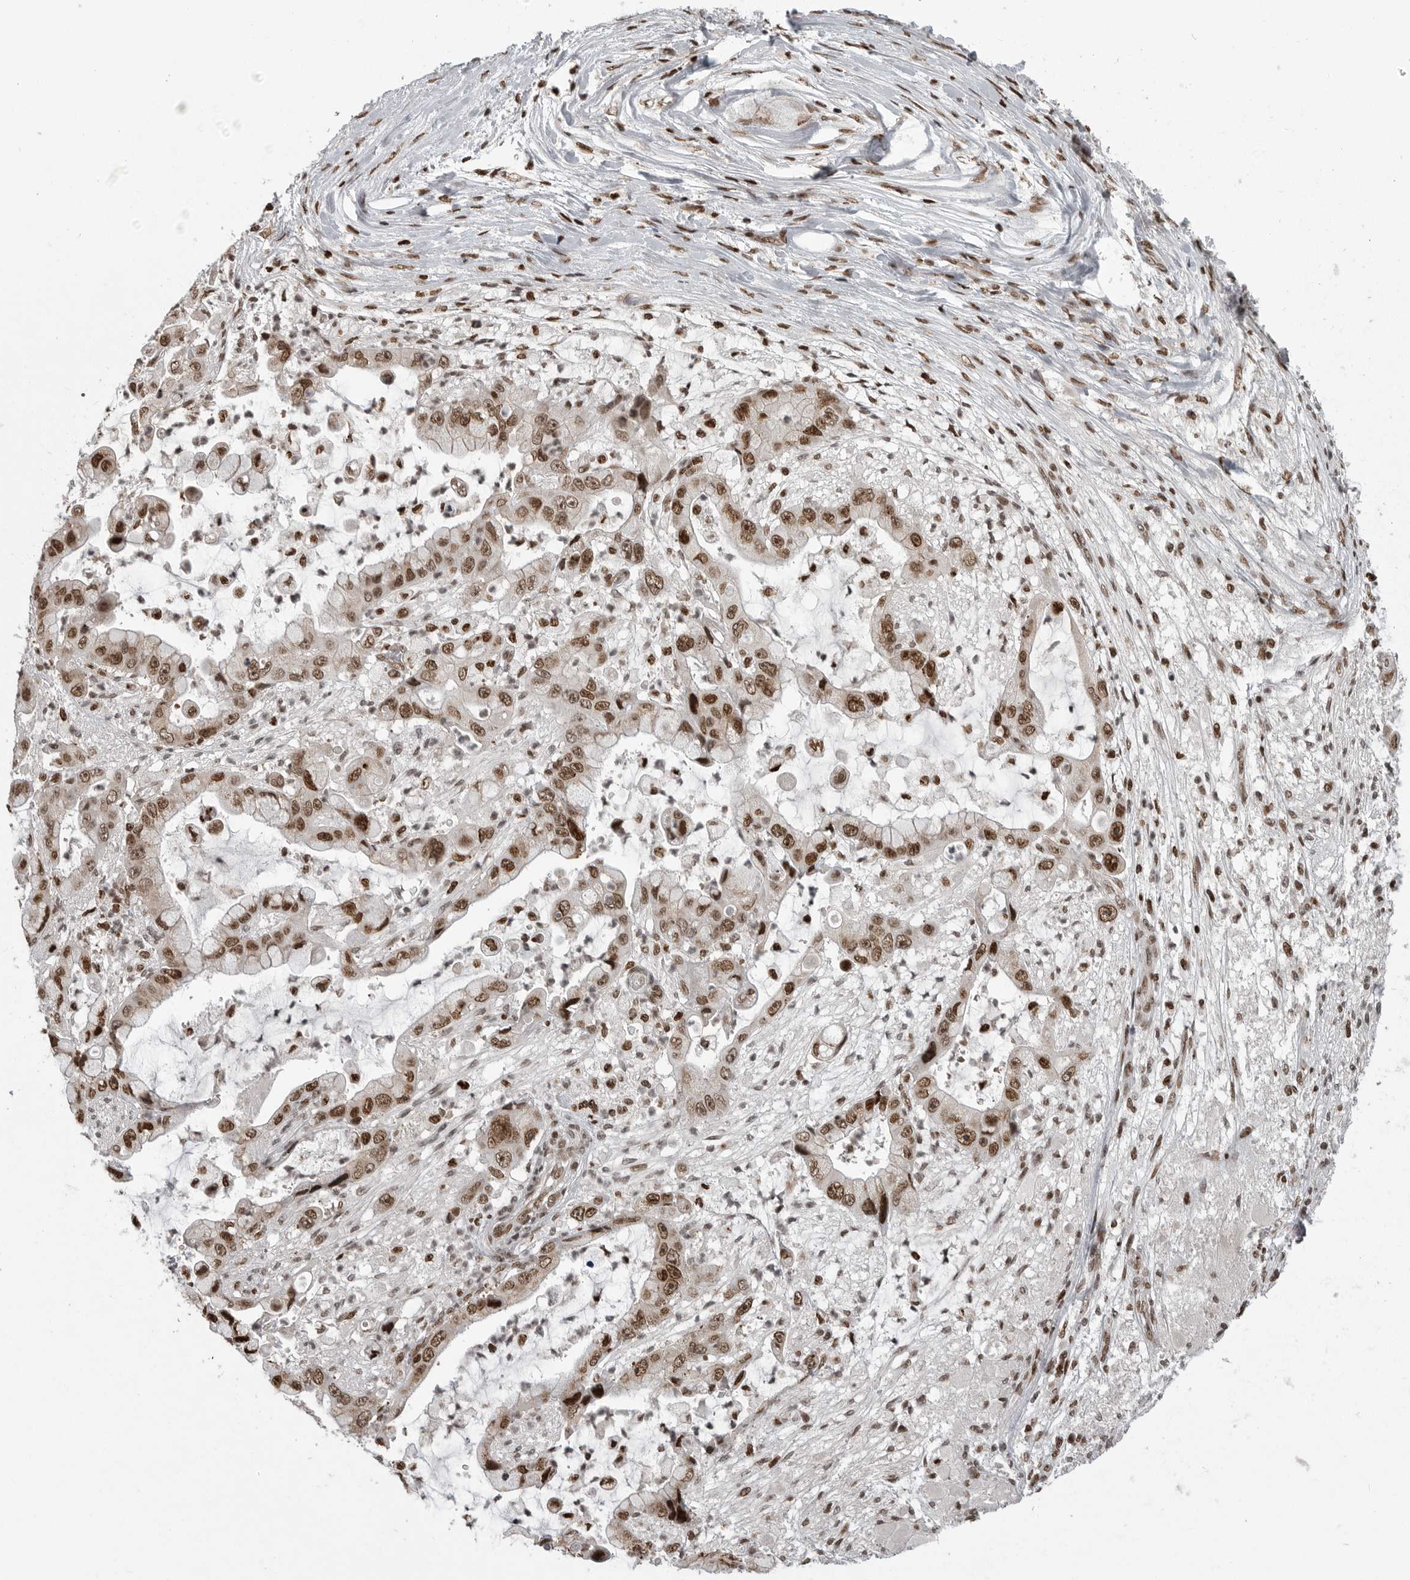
{"staining": {"intensity": "moderate", "quantity": ">75%", "location": "nuclear"}, "tissue": "liver cancer", "cell_type": "Tumor cells", "image_type": "cancer", "snomed": [{"axis": "morphology", "description": "Cholangiocarcinoma"}, {"axis": "topography", "description": "Liver"}], "caption": "DAB immunohistochemical staining of human liver cancer (cholangiocarcinoma) exhibits moderate nuclear protein positivity in about >75% of tumor cells. Nuclei are stained in blue.", "gene": "YAF2", "patient": {"sex": "female", "age": 54}}